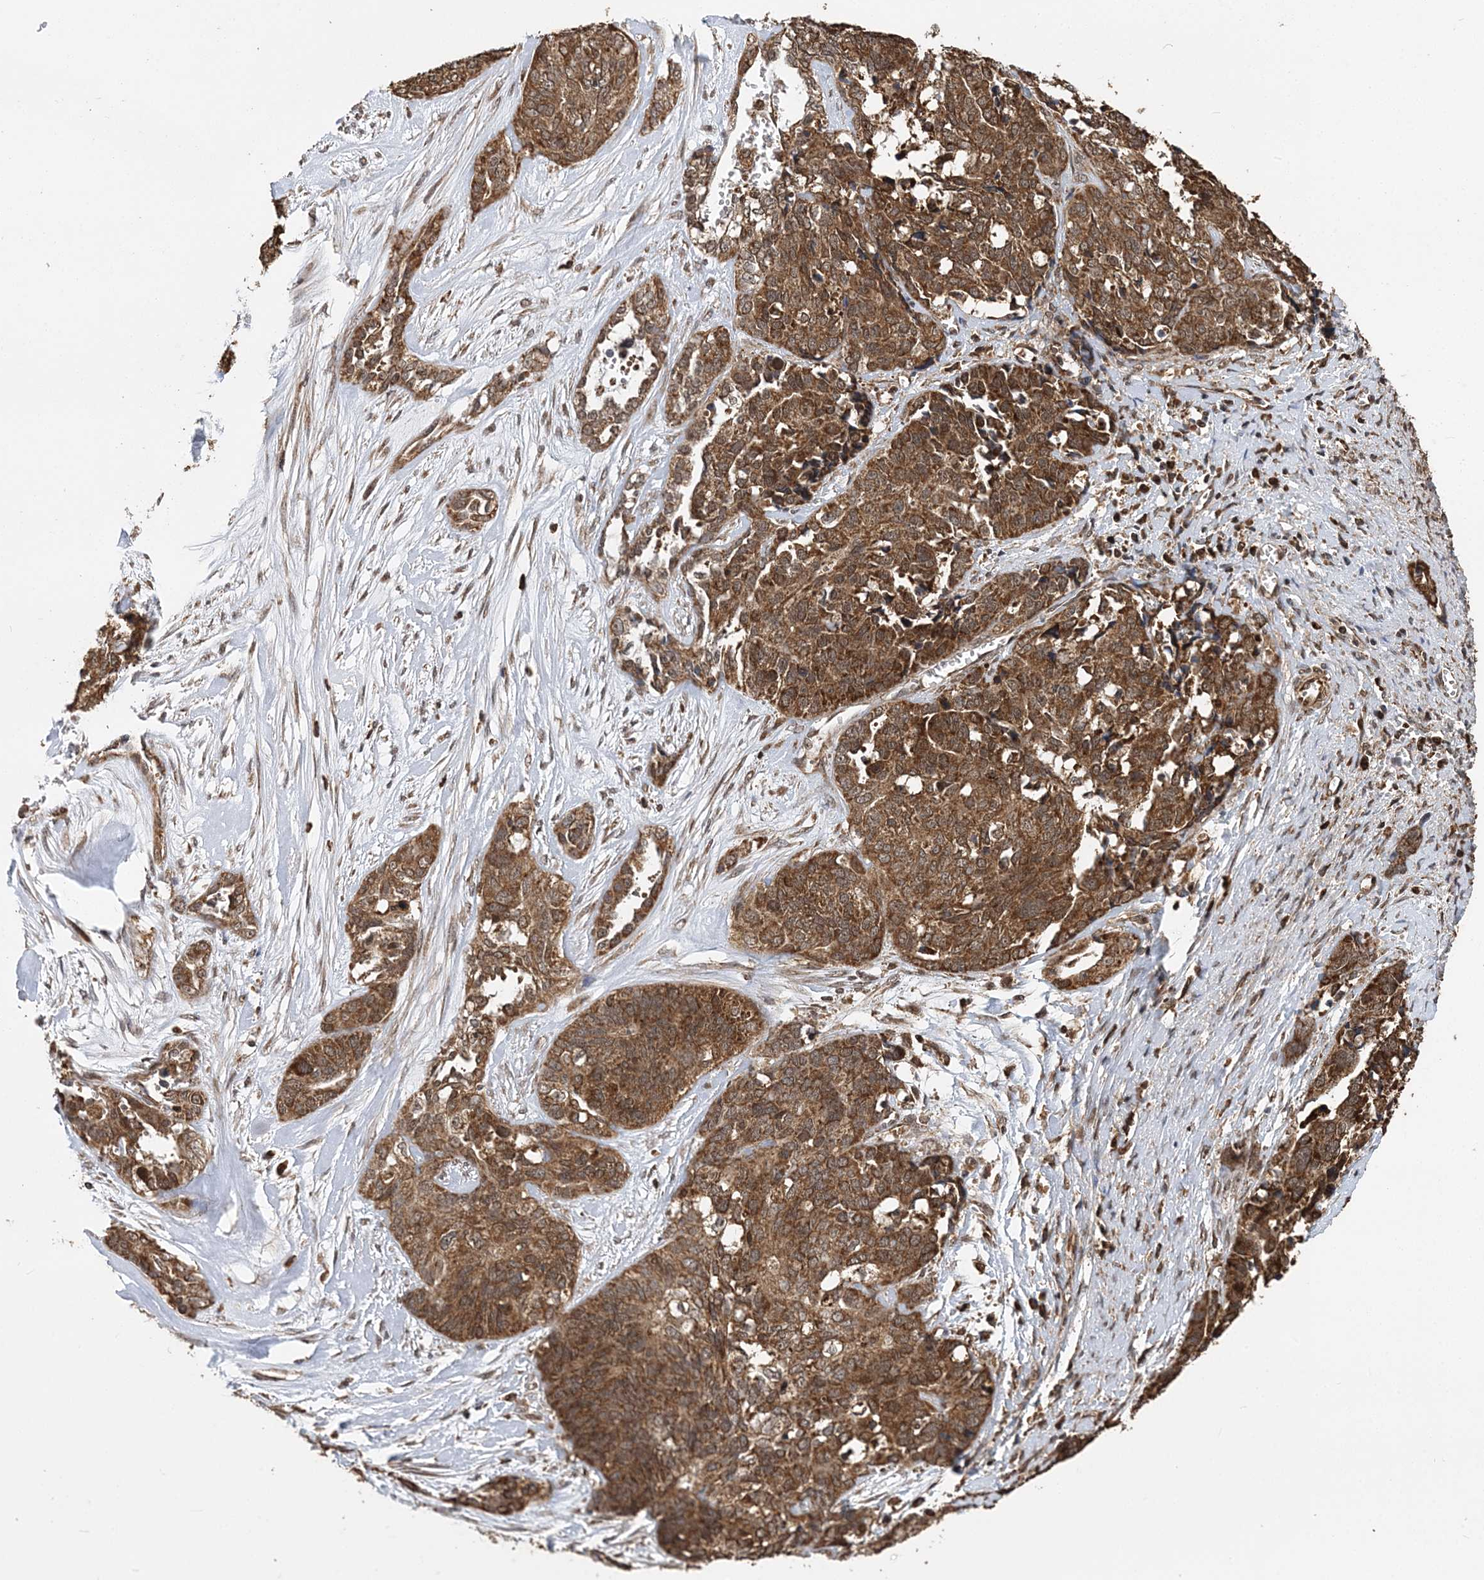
{"staining": {"intensity": "moderate", "quantity": ">75%", "location": "cytoplasmic/membranous"}, "tissue": "ovarian cancer", "cell_type": "Tumor cells", "image_type": "cancer", "snomed": [{"axis": "morphology", "description": "Cystadenocarcinoma, serous, NOS"}, {"axis": "topography", "description": "Ovary"}], "caption": "The image reveals staining of ovarian serous cystadenocarcinoma, revealing moderate cytoplasmic/membranous protein staining (brown color) within tumor cells.", "gene": "PCBP1", "patient": {"sex": "female", "age": 44}}